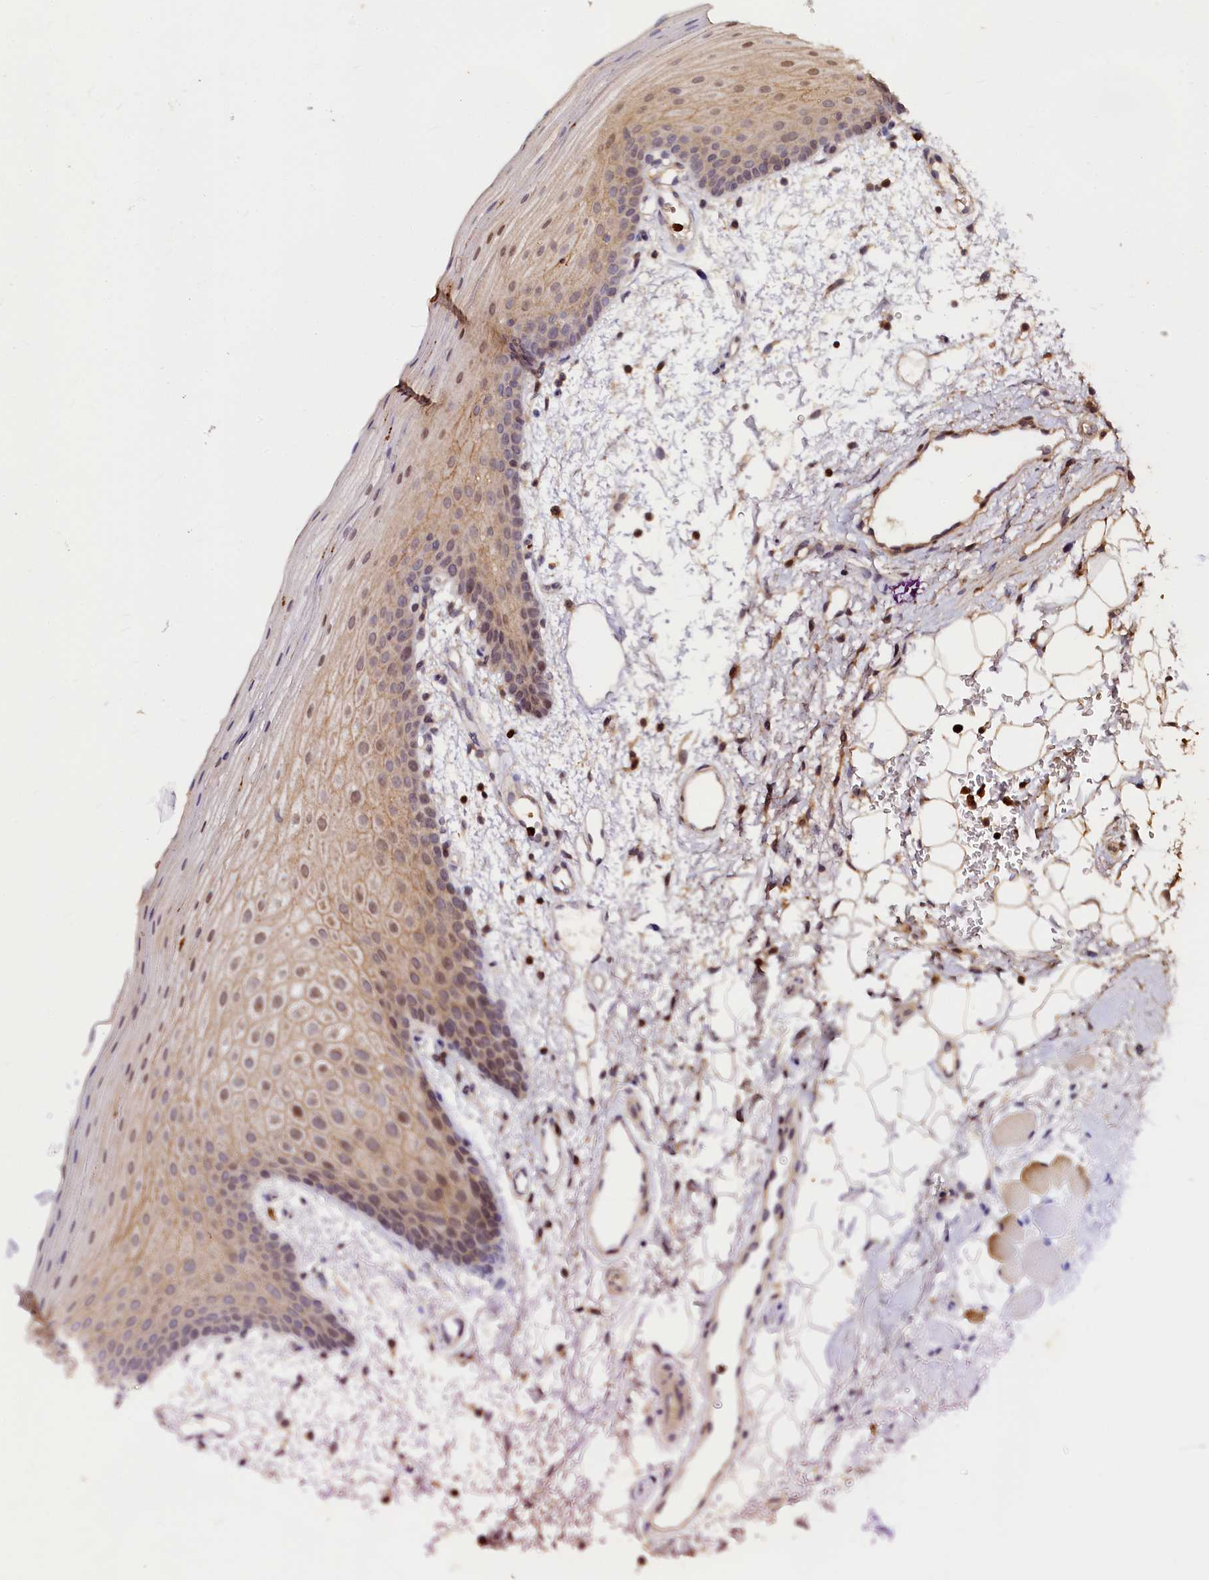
{"staining": {"intensity": "moderate", "quantity": "<25%", "location": "cytoplasmic/membranous"}, "tissue": "oral mucosa", "cell_type": "Squamous epithelial cells", "image_type": "normal", "snomed": [{"axis": "morphology", "description": "Normal tissue, NOS"}, {"axis": "topography", "description": "Oral tissue"}], "caption": "High-power microscopy captured an immunohistochemistry histopathology image of unremarkable oral mucosa, revealing moderate cytoplasmic/membranous staining in approximately <25% of squamous epithelial cells.", "gene": "ATG101", "patient": {"sex": "male", "age": 68}}